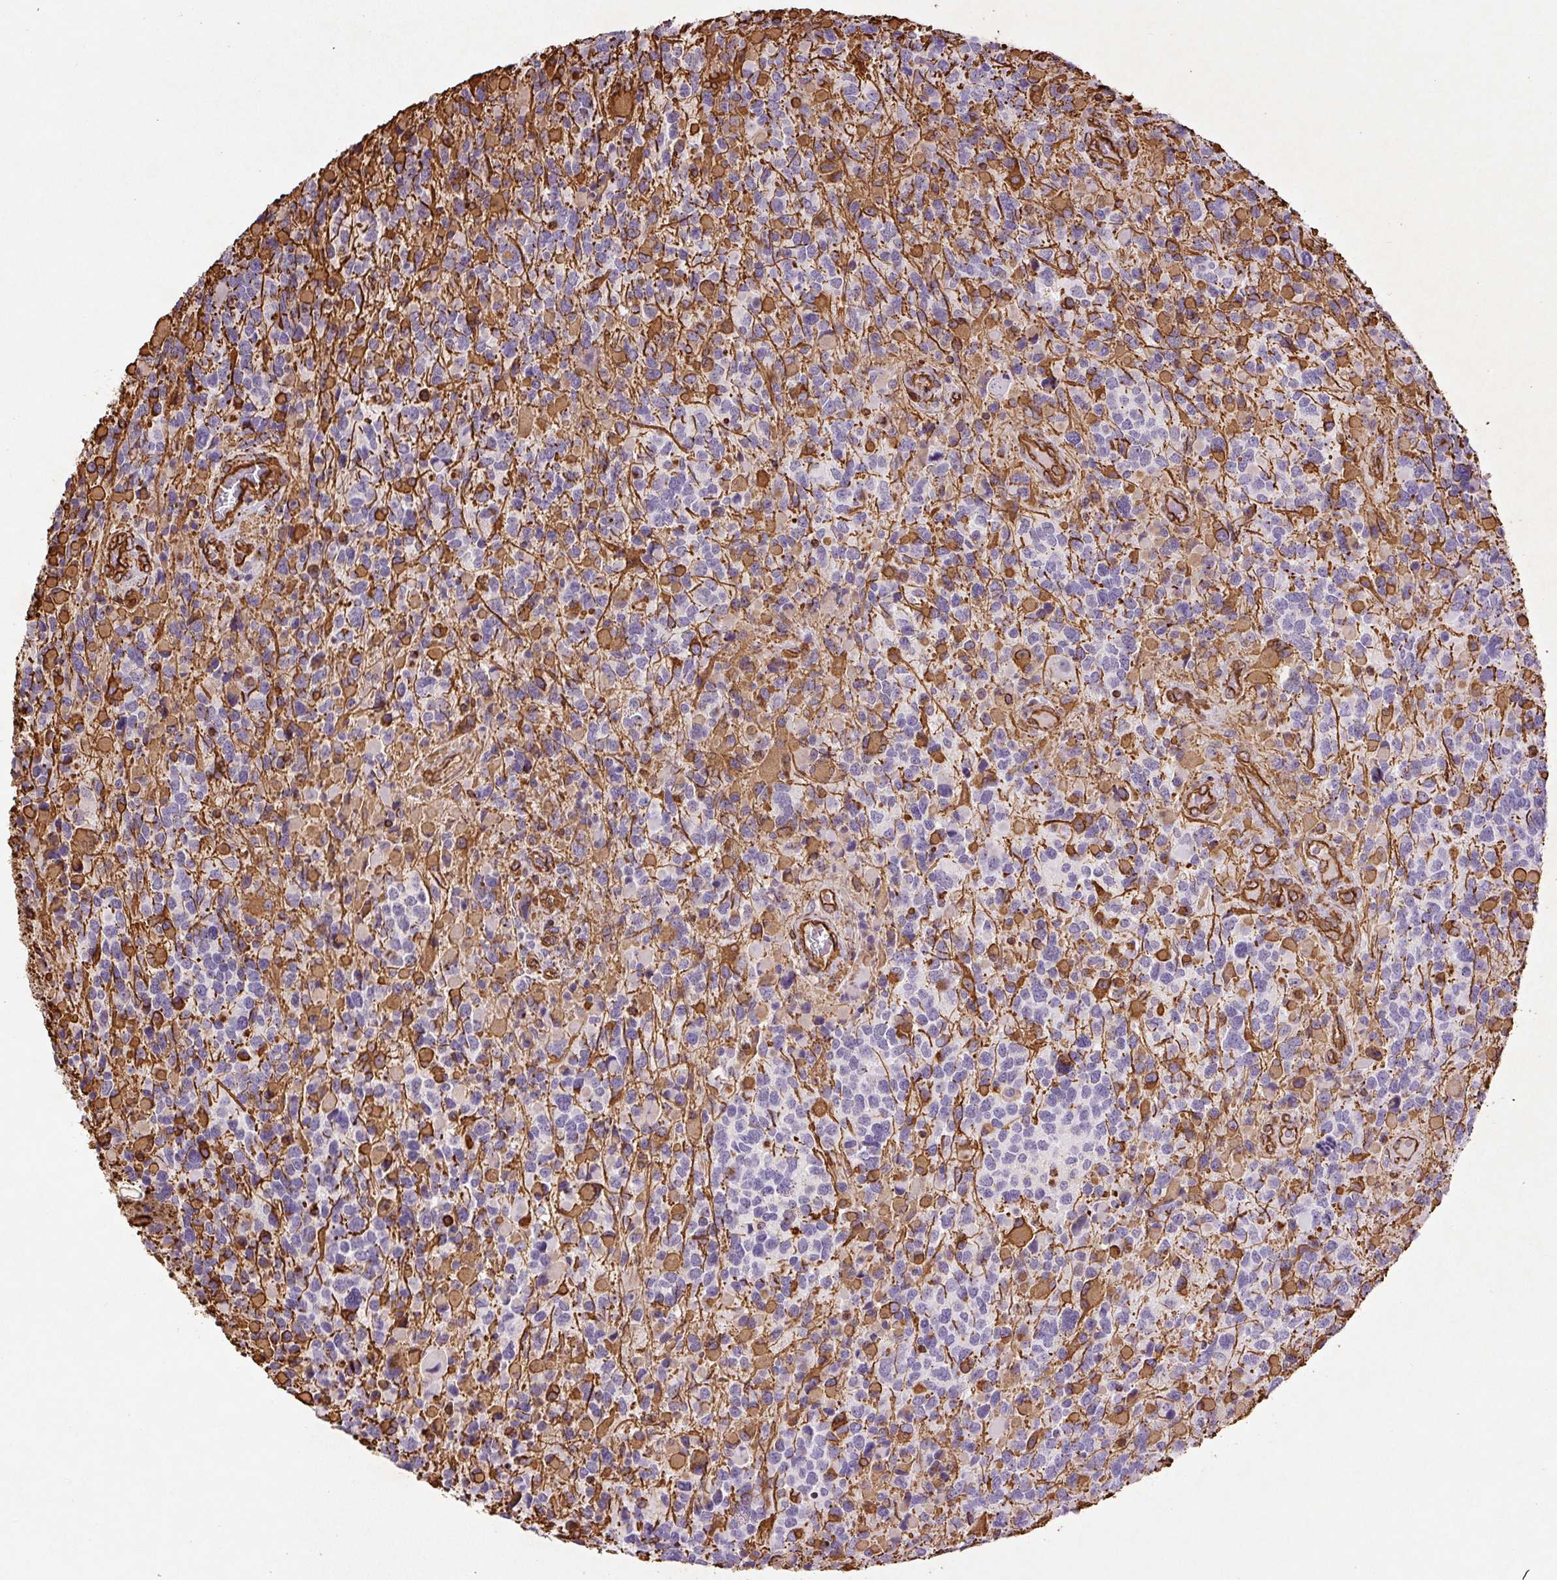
{"staining": {"intensity": "moderate", "quantity": "<25%", "location": "cytoplasmic/membranous"}, "tissue": "glioma", "cell_type": "Tumor cells", "image_type": "cancer", "snomed": [{"axis": "morphology", "description": "Glioma, malignant, High grade"}, {"axis": "topography", "description": "Brain"}], "caption": "This image demonstrates immunohistochemistry (IHC) staining of glioma, with low moderate cytoplasmic/membranous expression in about <25% of tumor cells.", "gene": "VIM", "patient": {"sex": "female", "age": 40}}